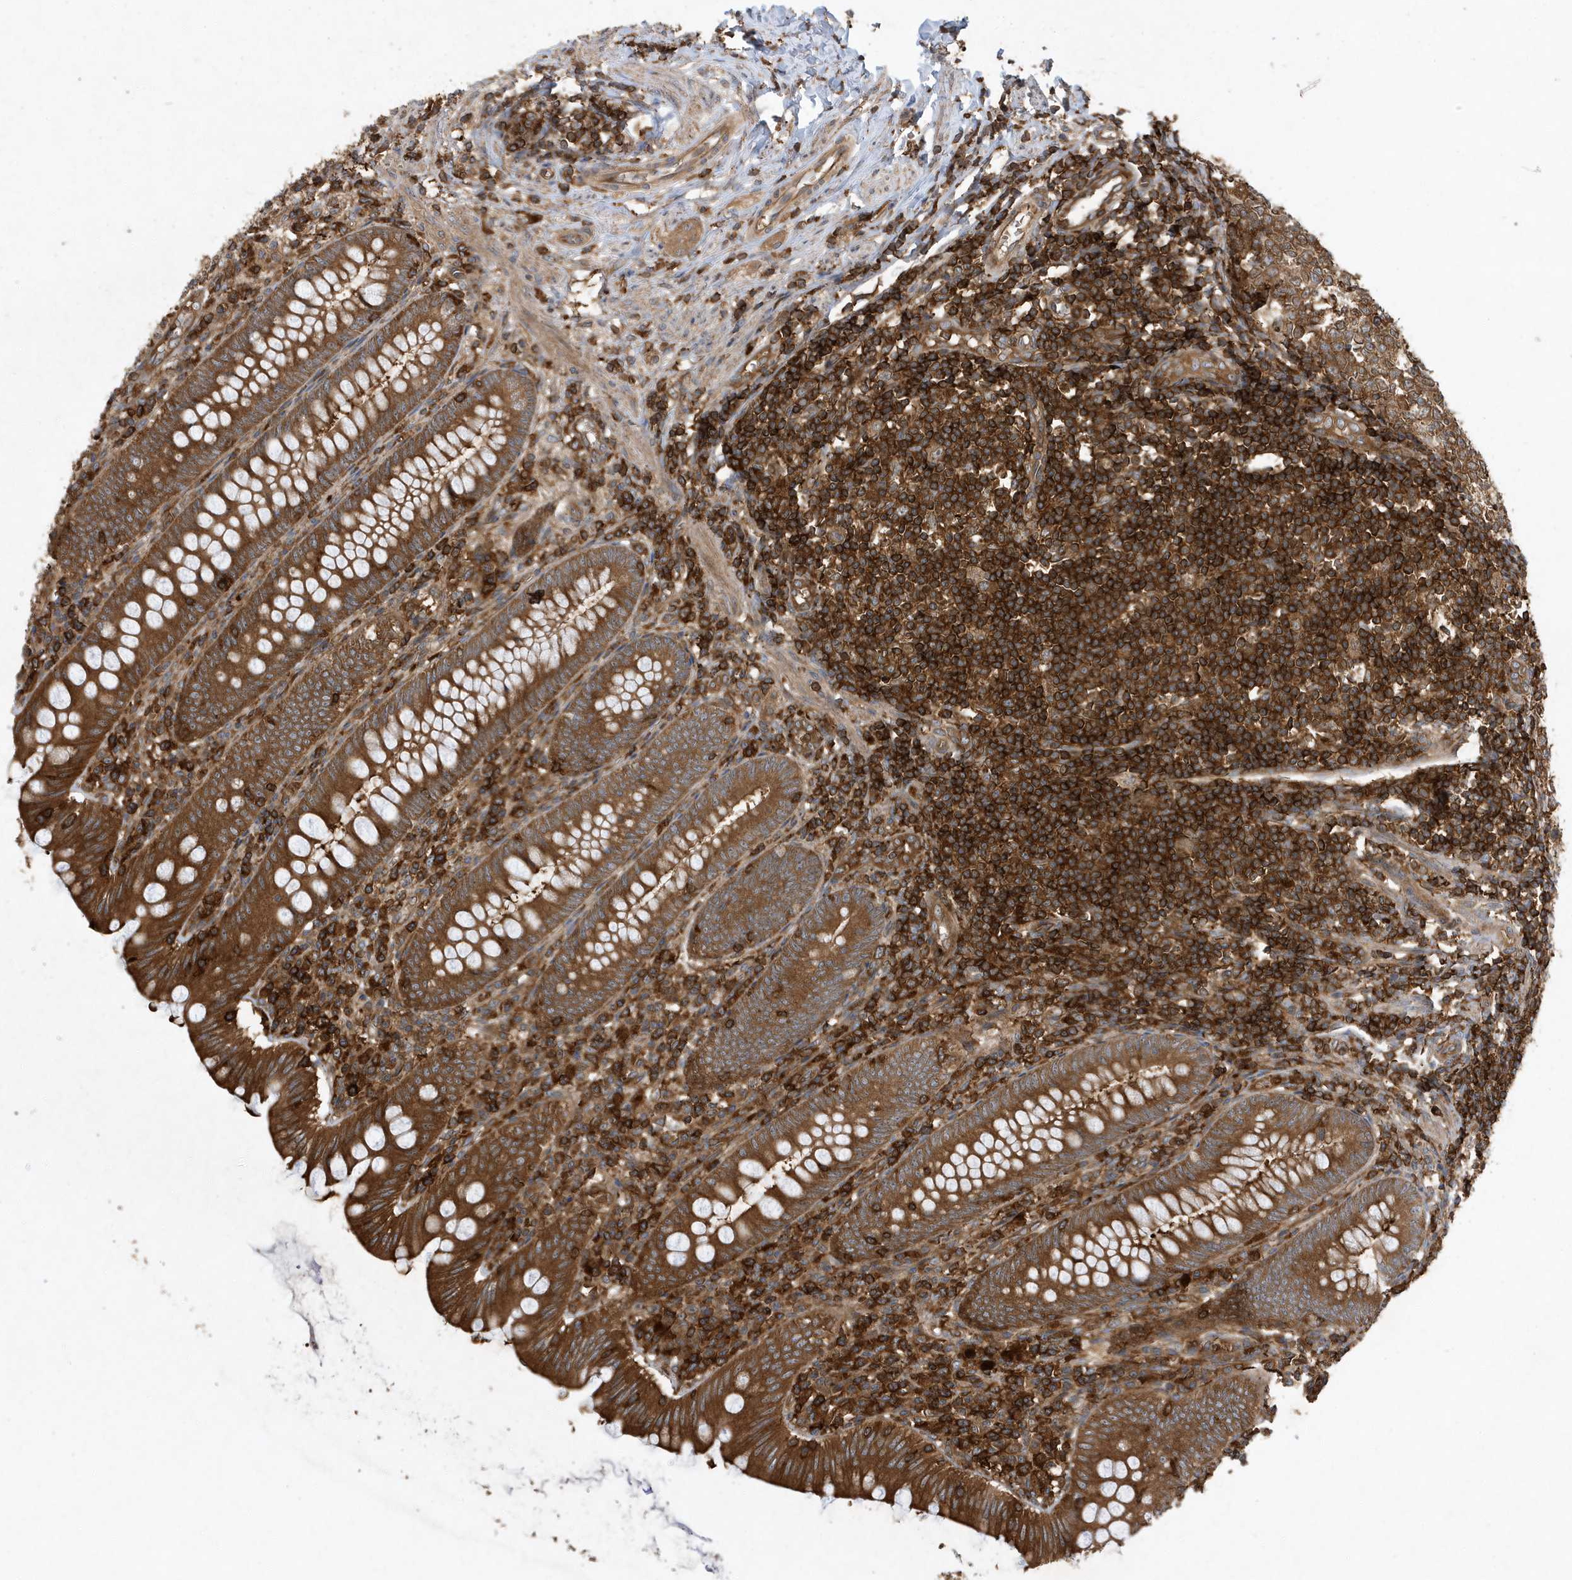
{"staining": {"intensity": "strong", "quantity": ">75%", "location": "cytoplasmic/membranous"}, "tissue": "appendix", "cell_type": "Glandular cells", "image_type": "normal", "snomed": [{"axis": "morphology", "description": "Normal tissue, NOS"}, {"axis": "topography", "description": "Appendix"}], "caption": "Appendix stained for a protein (brown) displays strong cytoplasmic/membranous positive positivity in about >75% of glandular cells.", "gene": "LAPTM4A", "patient": {"sex": "male", "age": 14}}